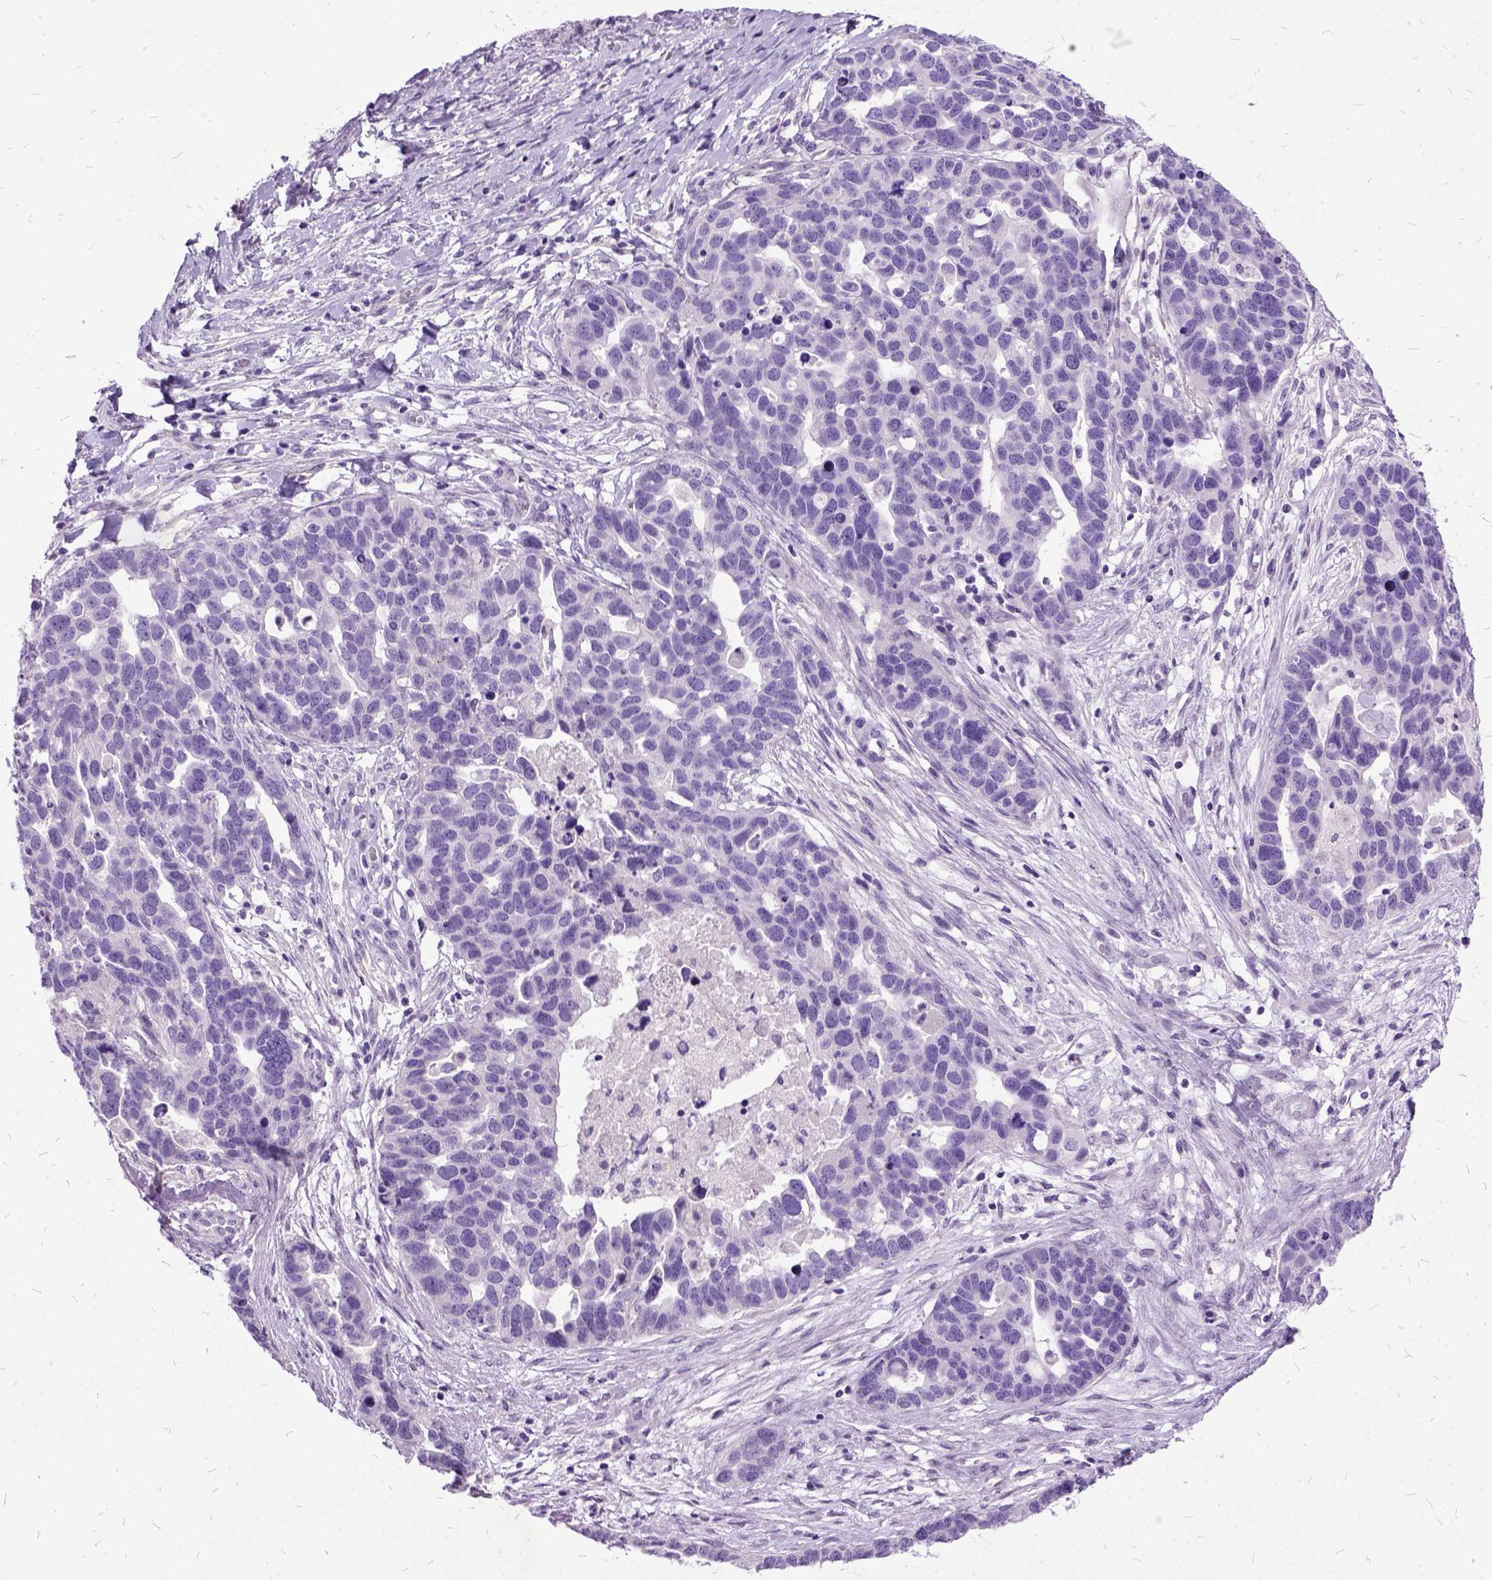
{"staining": {"intensity": "negative", "quantity": "none", "location": "none"}, "tissue": "ovarian cancer", "cell_type": "Tumor cells", "image_type": "cancer", "snomed": [{"axis": "morphology", "description": "Cystadenocarcinoma, serous, NOS"}, {"axis": "topography", "description": "Ovary"}], "caption": "Immunohistochemistry (IHC) photomicrograph of ovarian cancer stained for a protein (brown), which displays no positivity in tumor cells.", "gene": "MME", "patient": {"sex": "female", "age": 54}}